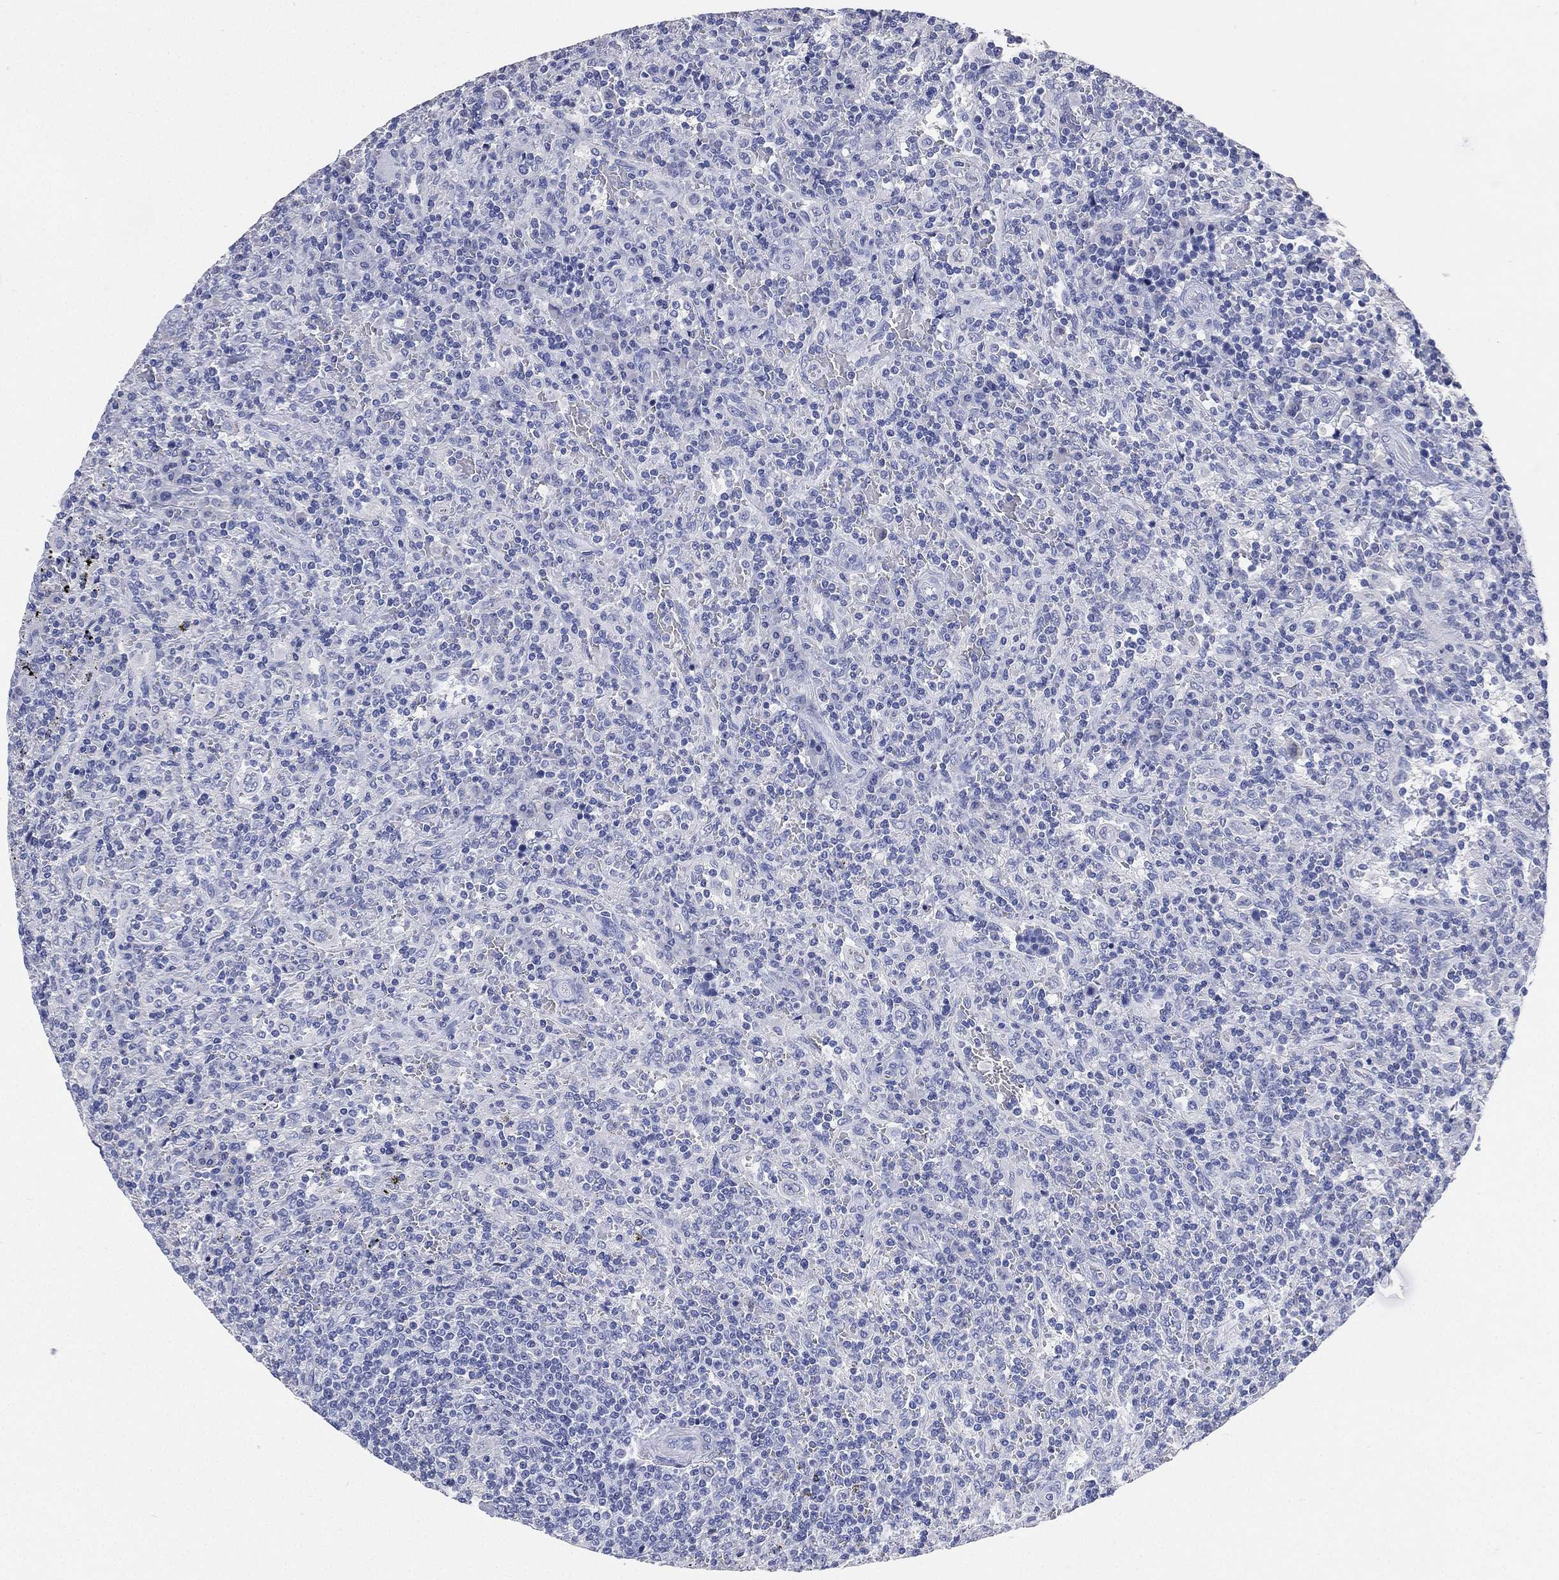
{"staining": {"intensity": "negative", "quantity": "none", "location": "none"}, "tissue": "lymphoma", "cell_type": "Tumor cells", "image_type": "cancer", "snomed": [{"axis": "morphology", "description": "Malignant lymphoma, non-Hodgkin's type, Low grade"}, {"axis": "topography", "description": "Spleen"}], "caption": "The micrograph reveals no staining of tumor cells in malignant lymphoma, non-Hodgkin's type (low-grade). The staining is performed using DAB (3,3'-diaminobenzidine) brown chromogen with nuclei counter-stained in using hematoxylin.", "gene": "IYD", "patient": {"sex": "male", "age": 62}}